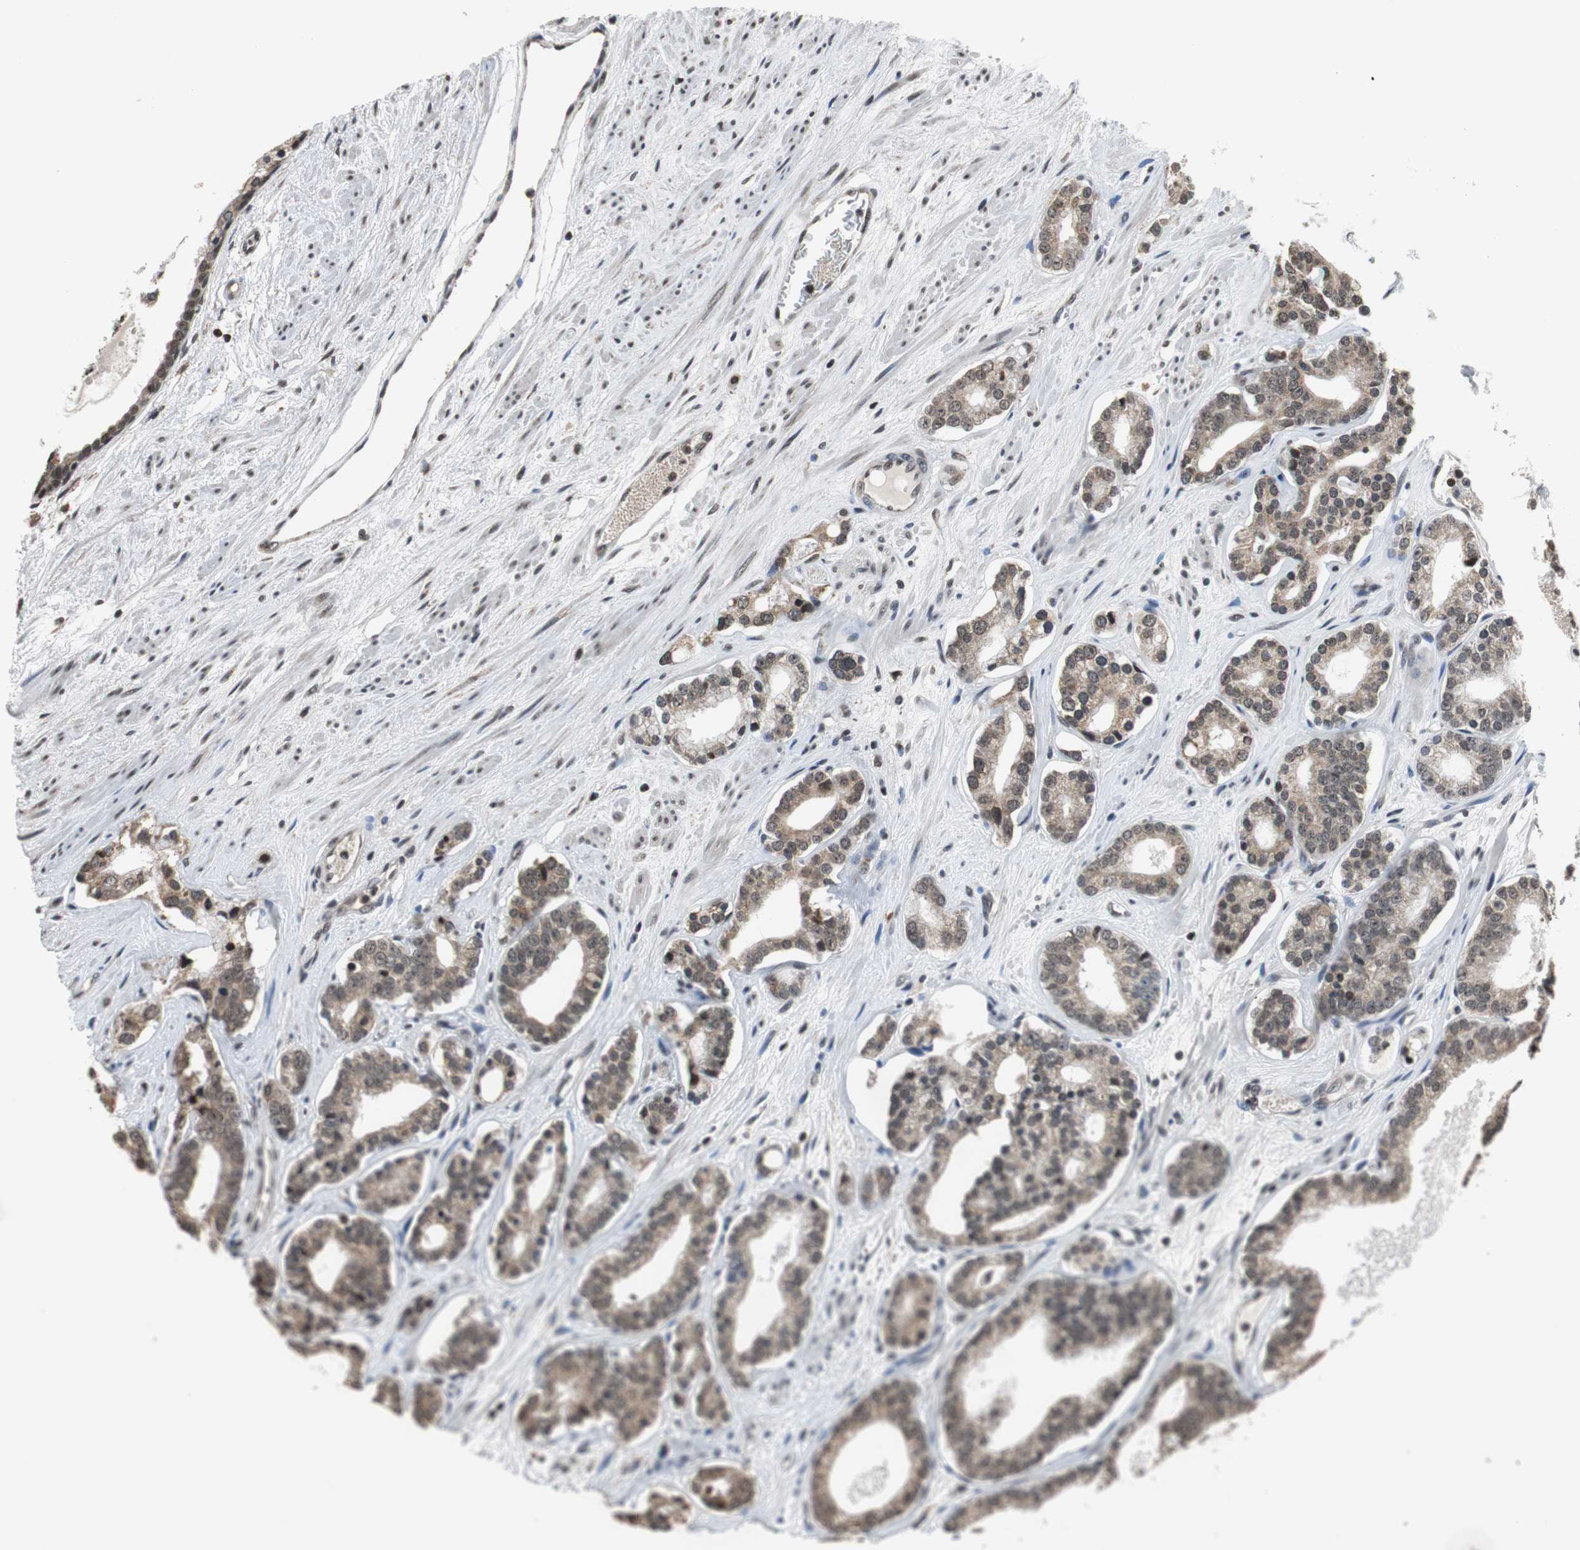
{"staining": {"intensity": "moderate", "quantity": ">75%", "location": "cytoplasmic/membranous,nuclear"}, "tissue": "prostate cancer", "cell_type": "Tumor cells", "image_type": "cancer", "snomed": [{"axis": "morphology", "description": "Adenocarcinoma, Low grade"}, {"axis": "topography", "description": "Prostate"}], "caption": "A medium amount of moderate cytoplasmic/membranous and nuclear expression is present in about >75% of tumor cells in prostate cancer (adenocarcinoma (low-grade)) tissue.", "gene": "REST", "patient": {"sex": "male", "age": 63}}